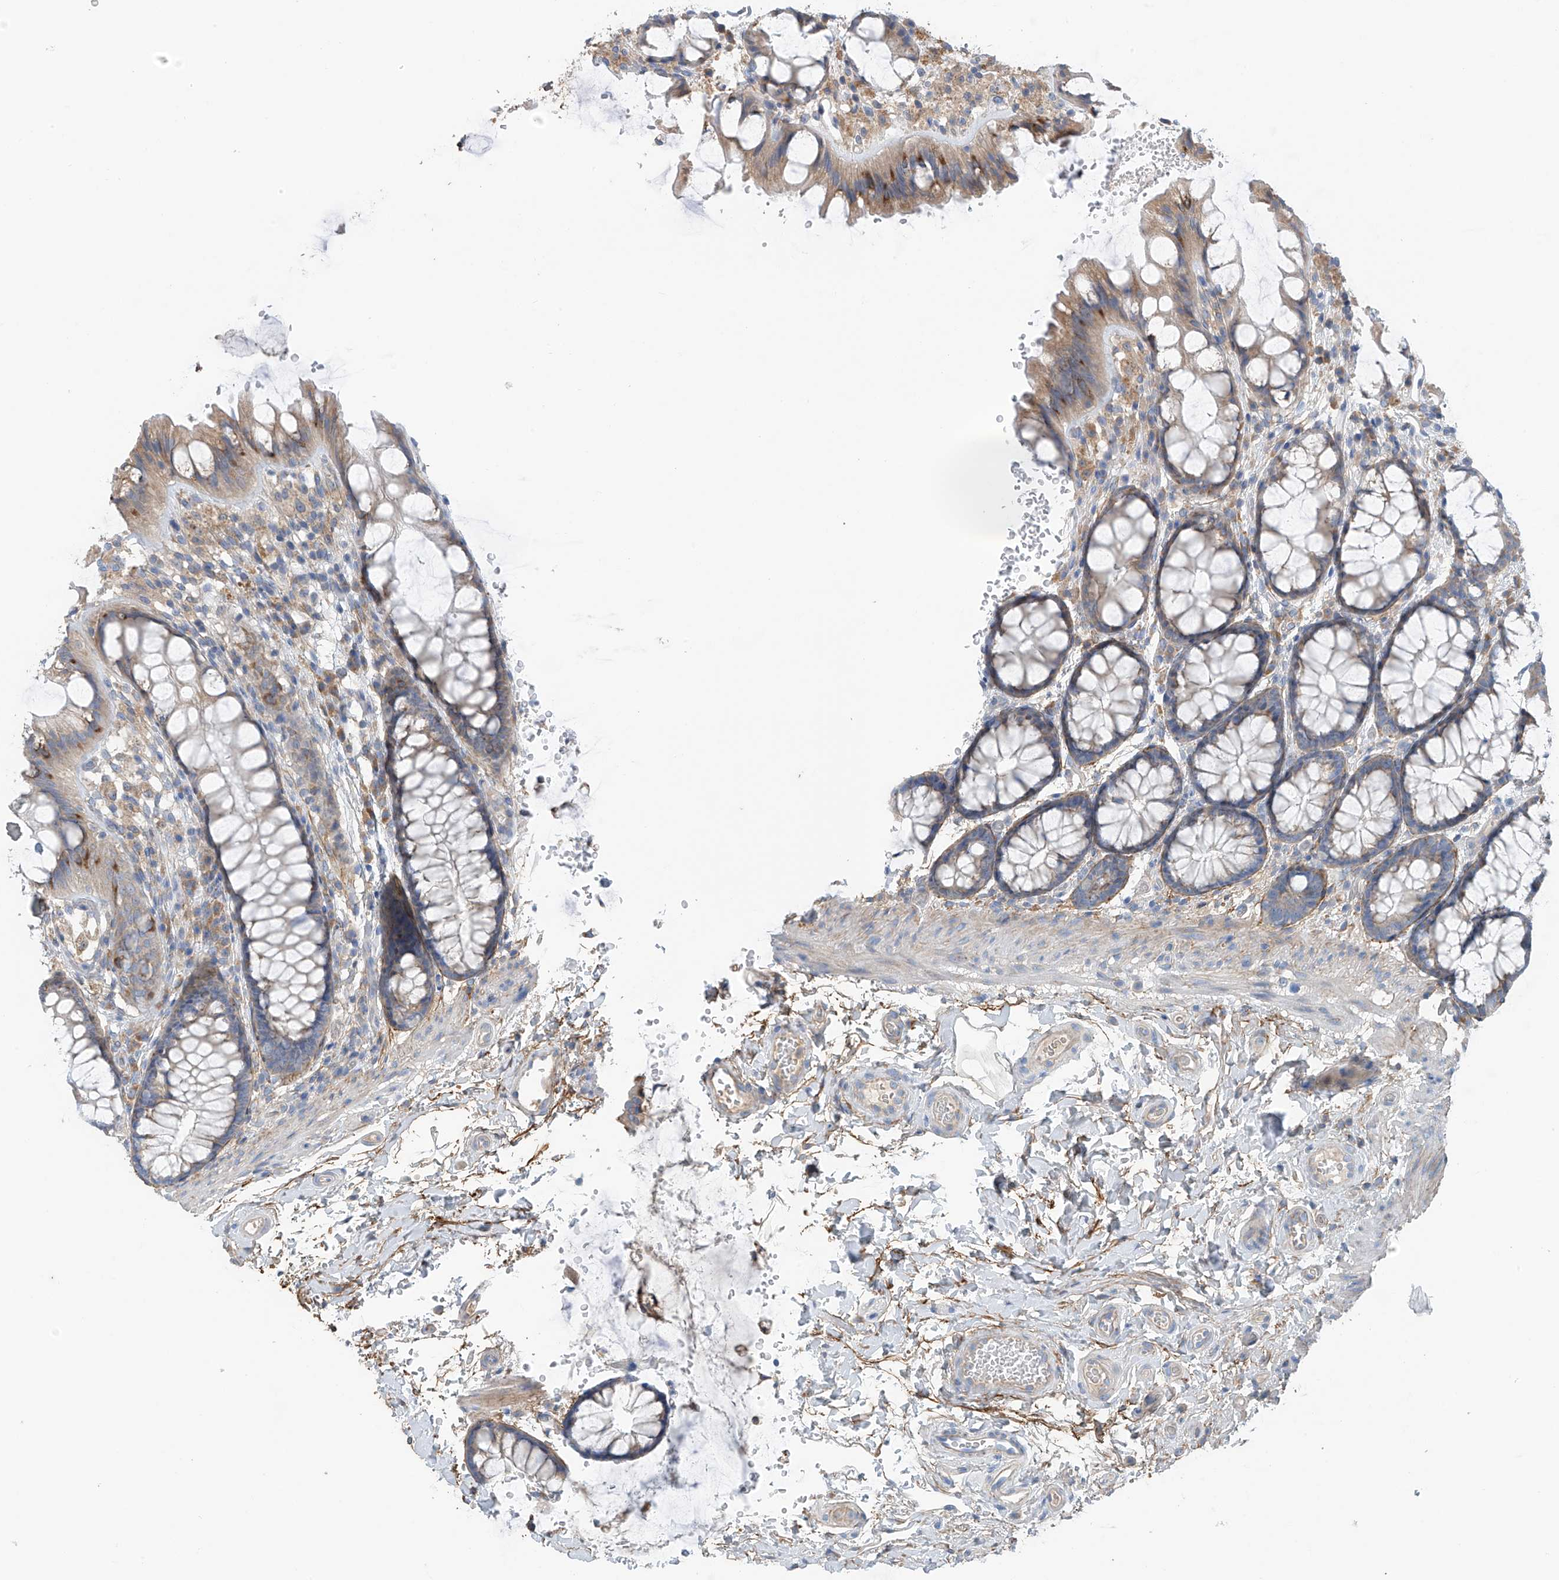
{"staining": {"intensity": "weak", "quantity": "25%-75%", "location": "cytoplasmic/membranous"}, "tissue": "colon", "cell_type": "Endothelial cells", "image_type": "normal", "snomed": [{"axis": "morphology", "description": "Normal tissue, NOS"}, {"axis": "topography", "description": "Colon"}], "caption": "Immunohistochemical staining of unremarkable colon exhibits 25%-75% levels of weak cytoplasmic/membranous protein staining in approximately 25%-75% of endothelial cells. (brown staining indicates protein expression, while blue staining denotes nuclei).", "gene": "GALNTL6", "patient": {"sex": "male", "age": 47}}